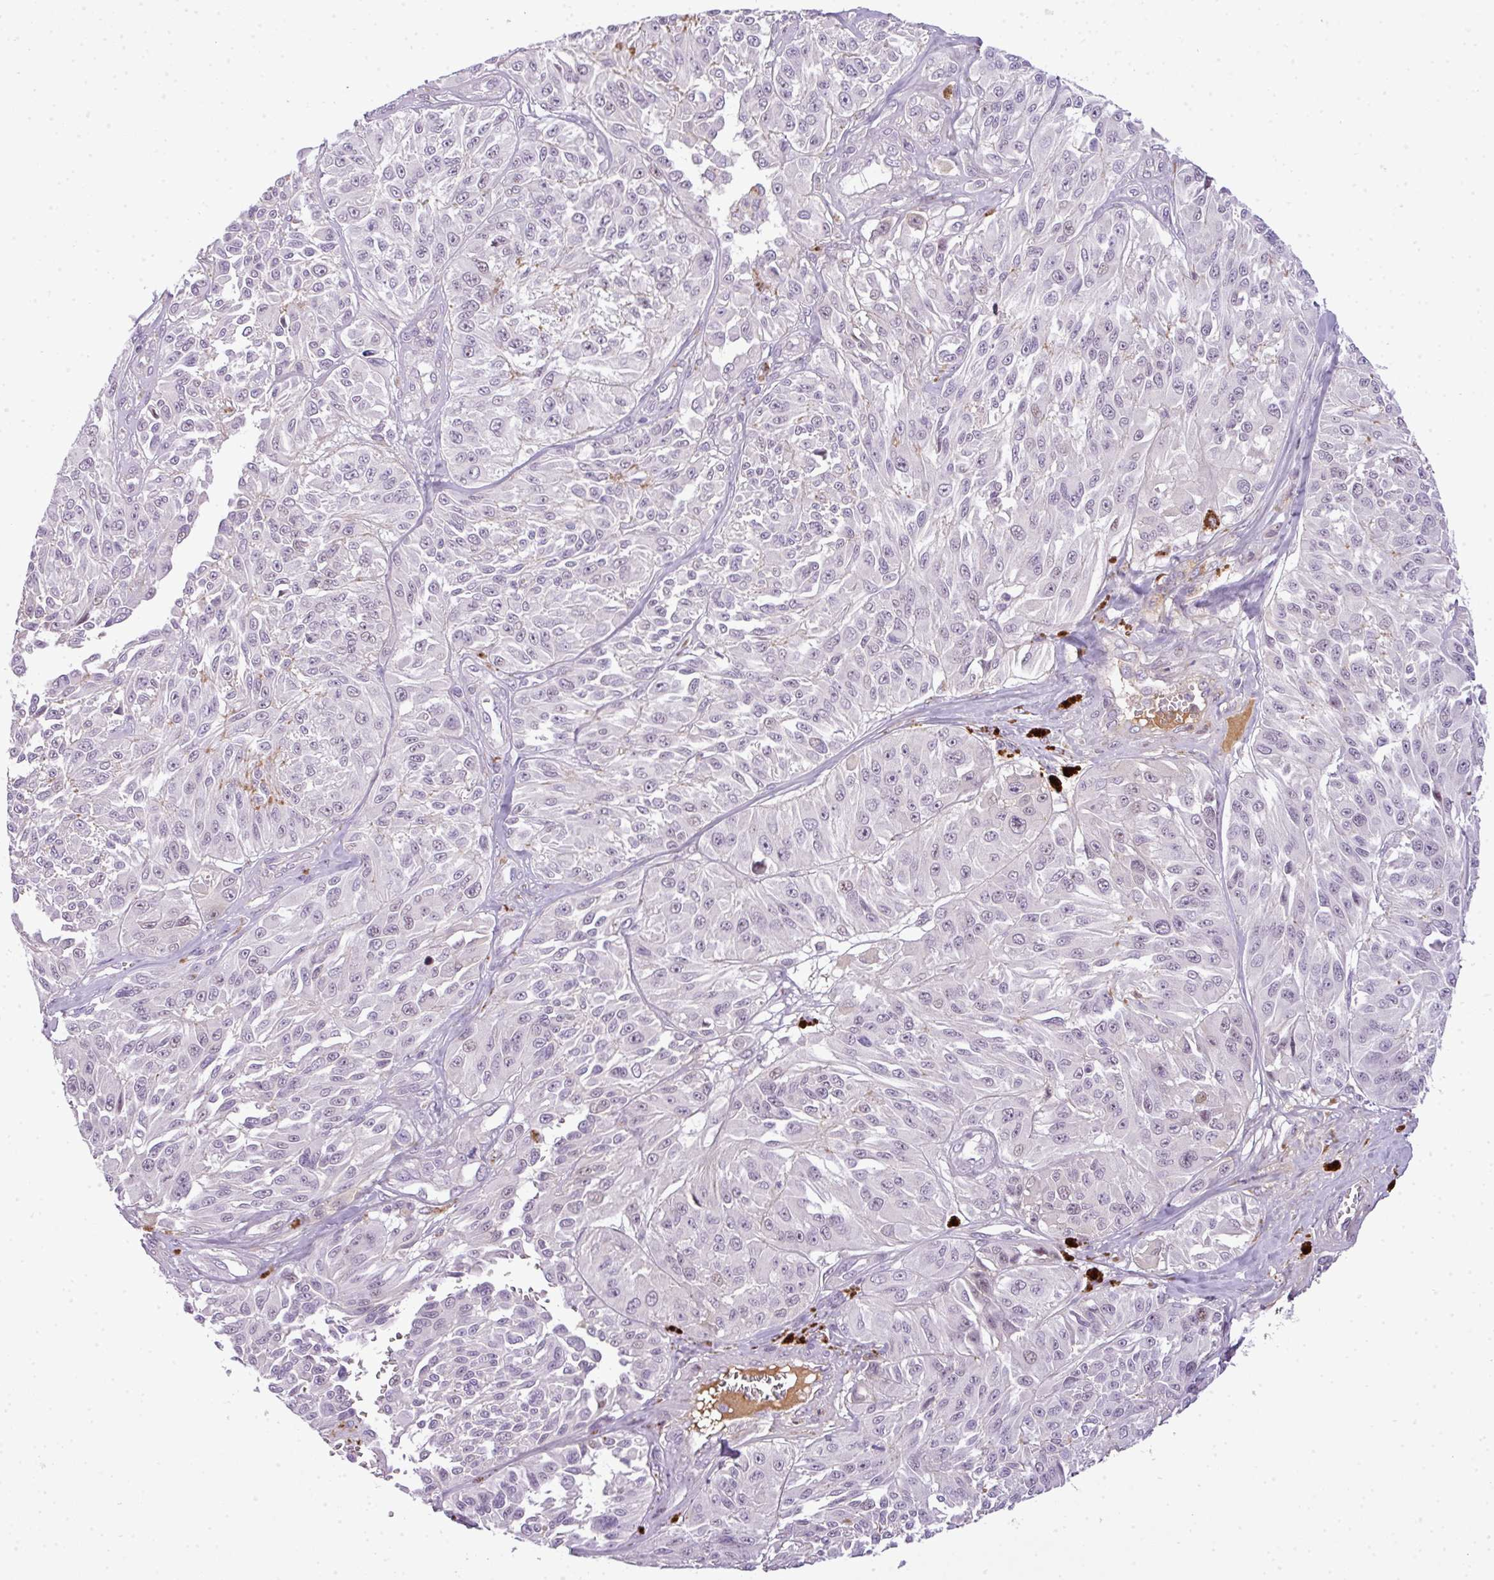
{"staining": {"intensity": "negative", "quantity": "none", "location": "none"}, "tissue": "melanoma", "cell_type": "Tumor cells", "image_type": "cancer", "snomed": [{"axis": "morphology", "description": "Malignant melanoma, NOS"}, {"axis": "topography", "description": "Skin"}], "caption": "Immunohistochemical staining of melanoma demonstrates no significant positivity in tumor cells.", "gene": "C4B", "patient": {"sex": "male", "age": 94}}